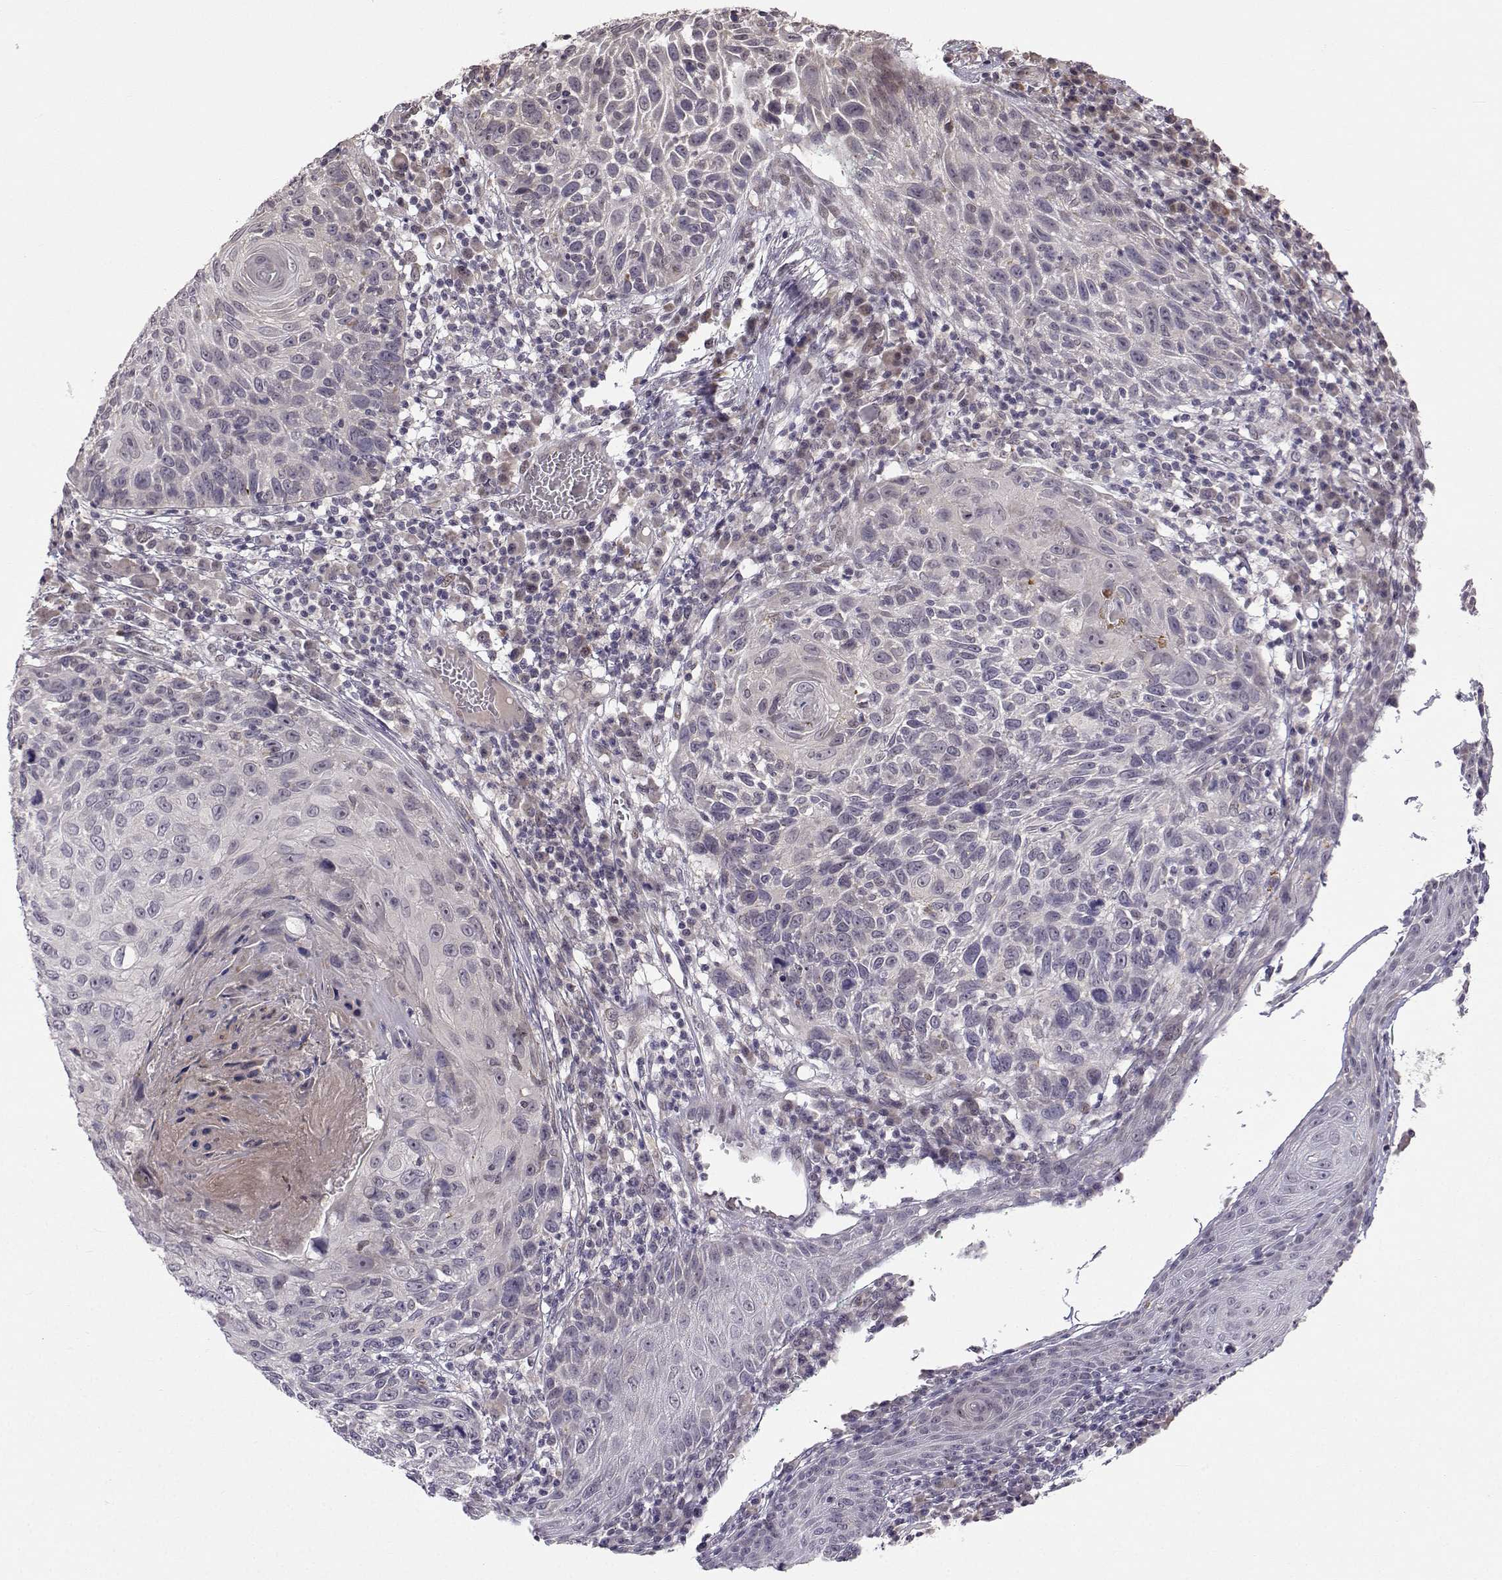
{"staining": {"intensity": "negative", "quantity": "none", "location": "none"}, "tissue": "skin cancer", "cell_type": "Tumor cells", "image_type": "cancer", "snomed": [{"axis": "morphology", "description": "Squamous cell carcinoma, NOS"}, {"axis": "topography", "description": "Skin"}], "caption": "Immunohistochemistry histopathology image of human skin squamous cell carcinoma stained for a protein (brown), which reveals no expression in tumor cells.", "gene": "SLC6A3", "patient": {"sex": "male", "age": 92}}